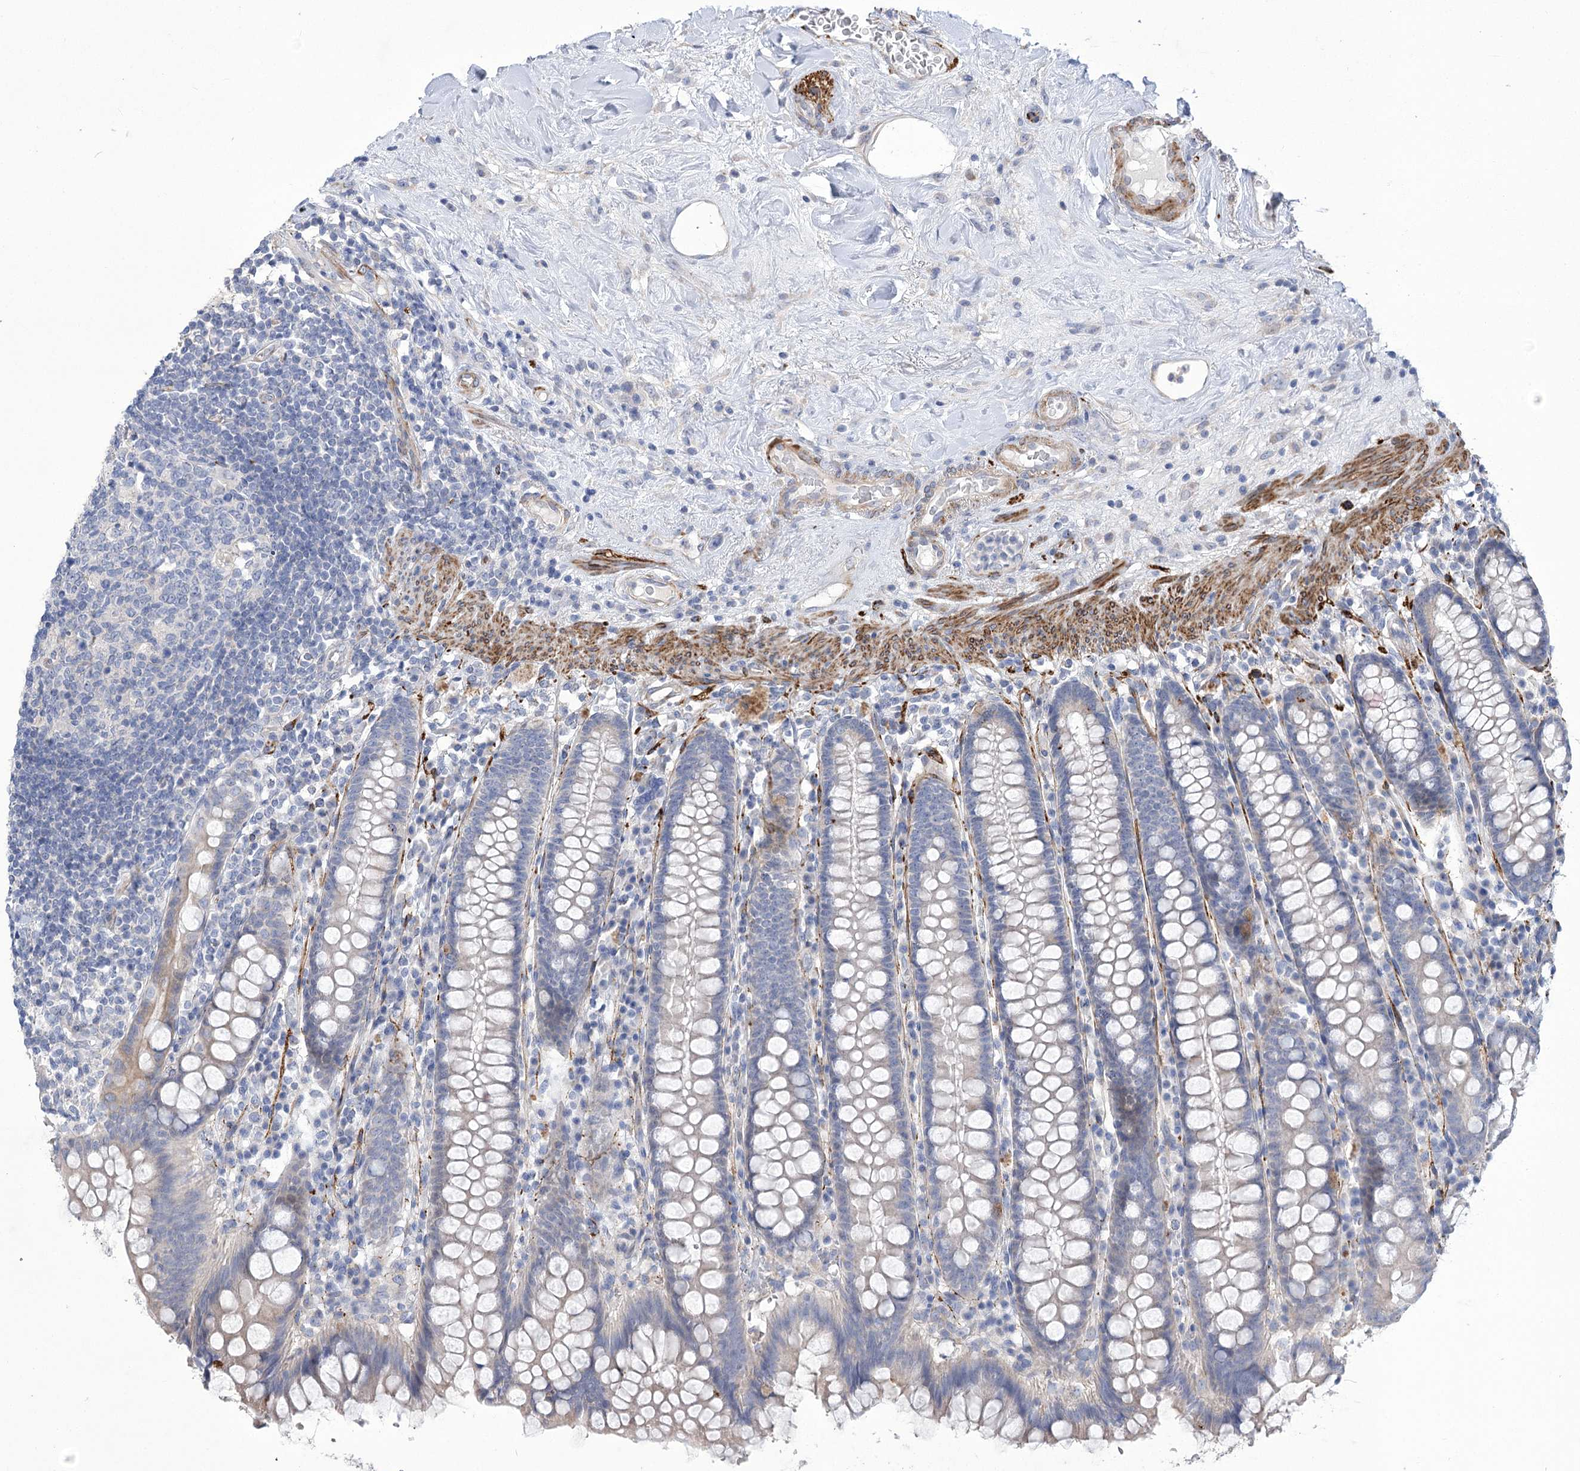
{"staining": {"intensity": "negative", "quantity": "none", "location": "none"}, "tissue": "colon", "cell_type": "Endothelial cells", "image_type": "normal", "snomed": [{"axis": "morphology", "description": "Normal tissue, NOS"}, {"axis": "topography", "description": "Colon"}], "caption": "There is no significant staining in endothelial cells of colon. (DAB immunohistochemistry (IHC) with hematoxylin counter stain).", "gene": "ANGPTL3", "patient": {"sex": "female", "age": 79}}